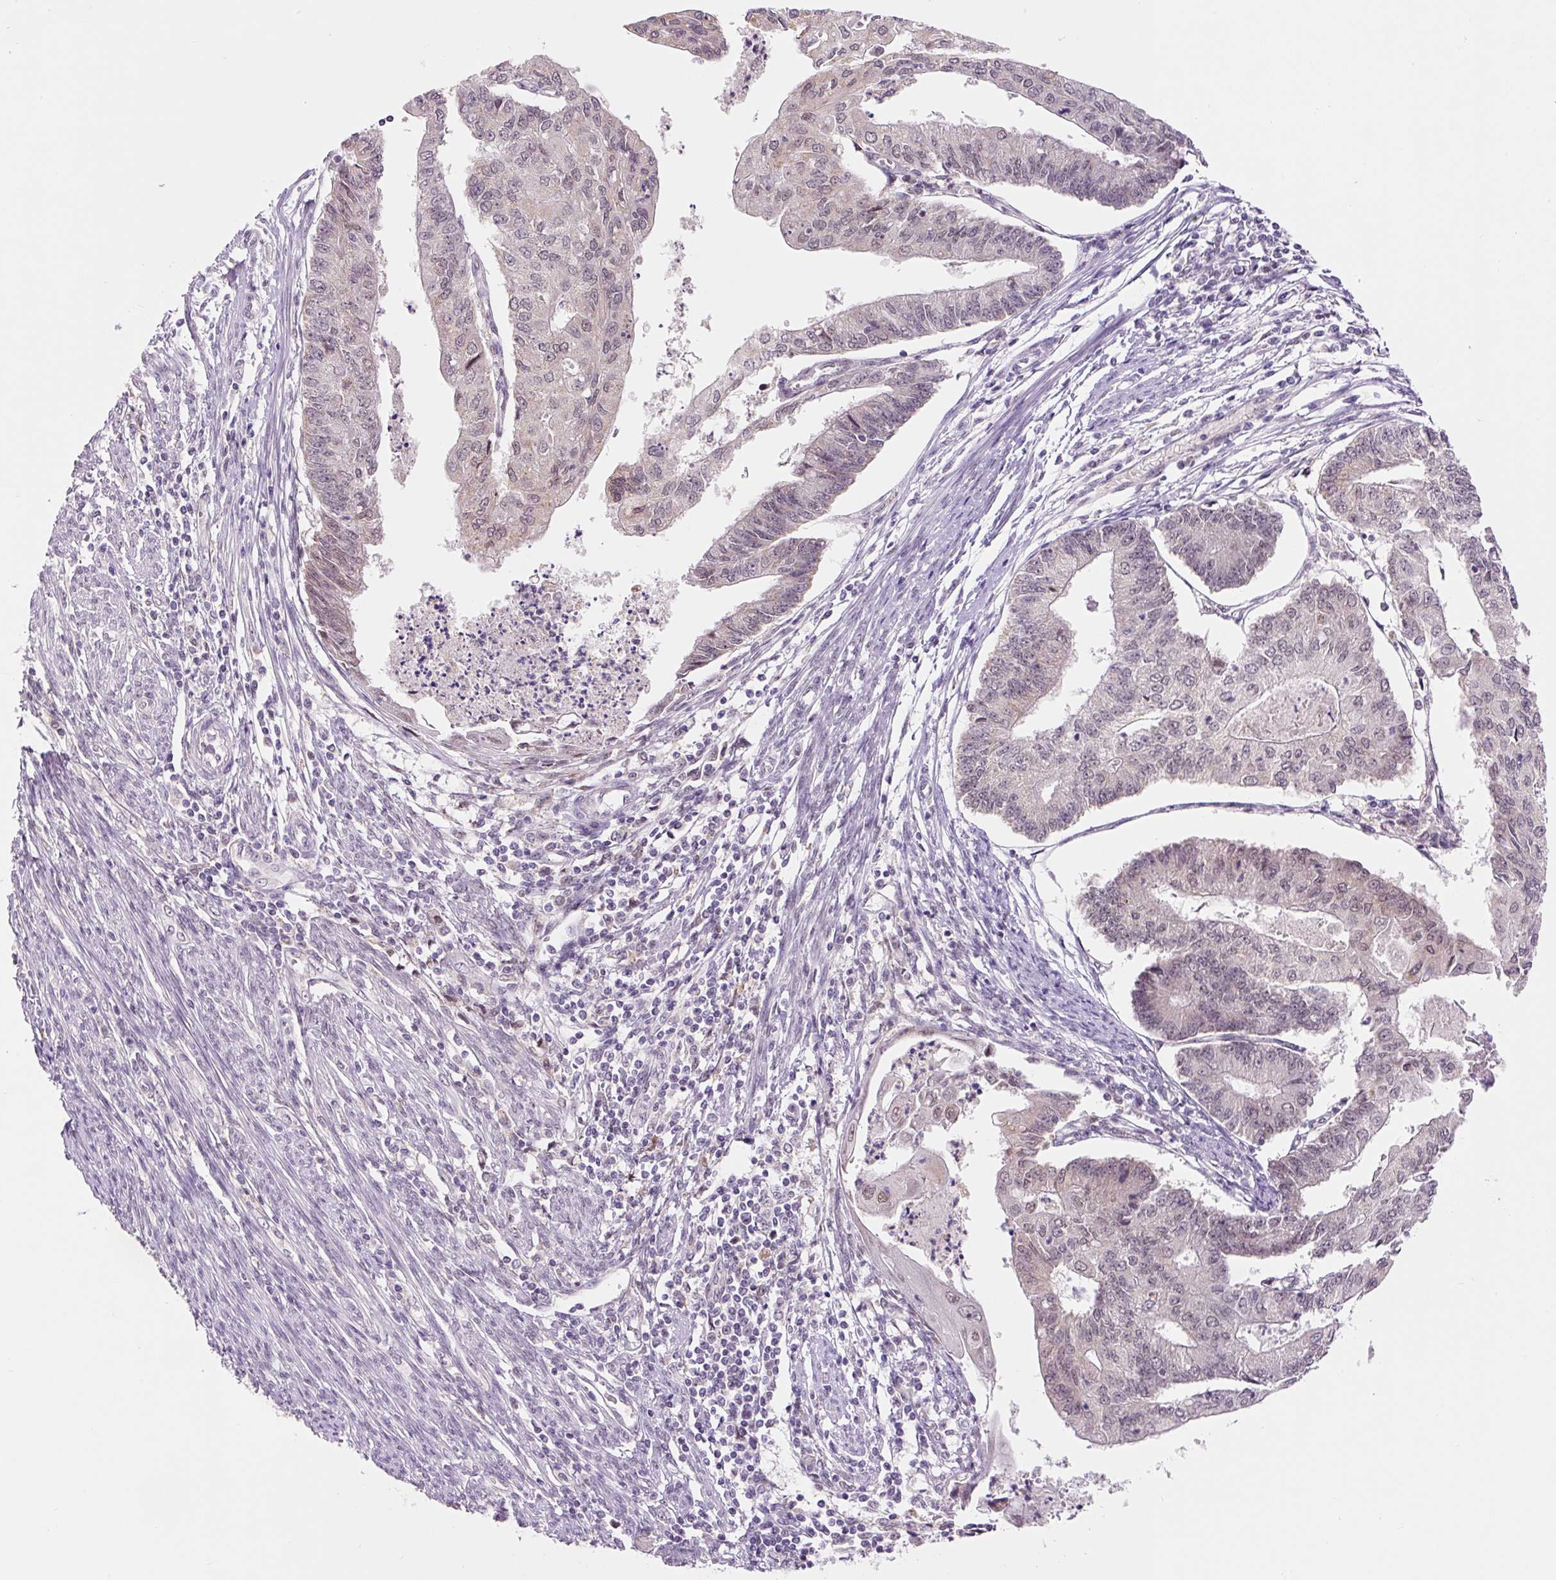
{"staining": {"intensity": "weak", "quantity": "25%-75%", "location": "nuclear"}, "tissue": "endometrial cancer", "cell_type": "Tumor cells", "image_type": "cancer", "snomed": [{"axis": "morphology", "description": "Adenocarcinoma, NOS"}, {"axis": "topography", "description": "Endometrium"}], "caption": "High-power microscopy captured an immunohistochemistry image of endometrial adenocarcinoma, revealing weak nuclear staining in about 25%-75% of tumor cells.", "gene": "PCK2", "patient": {"sex": "female", "age": 56}}